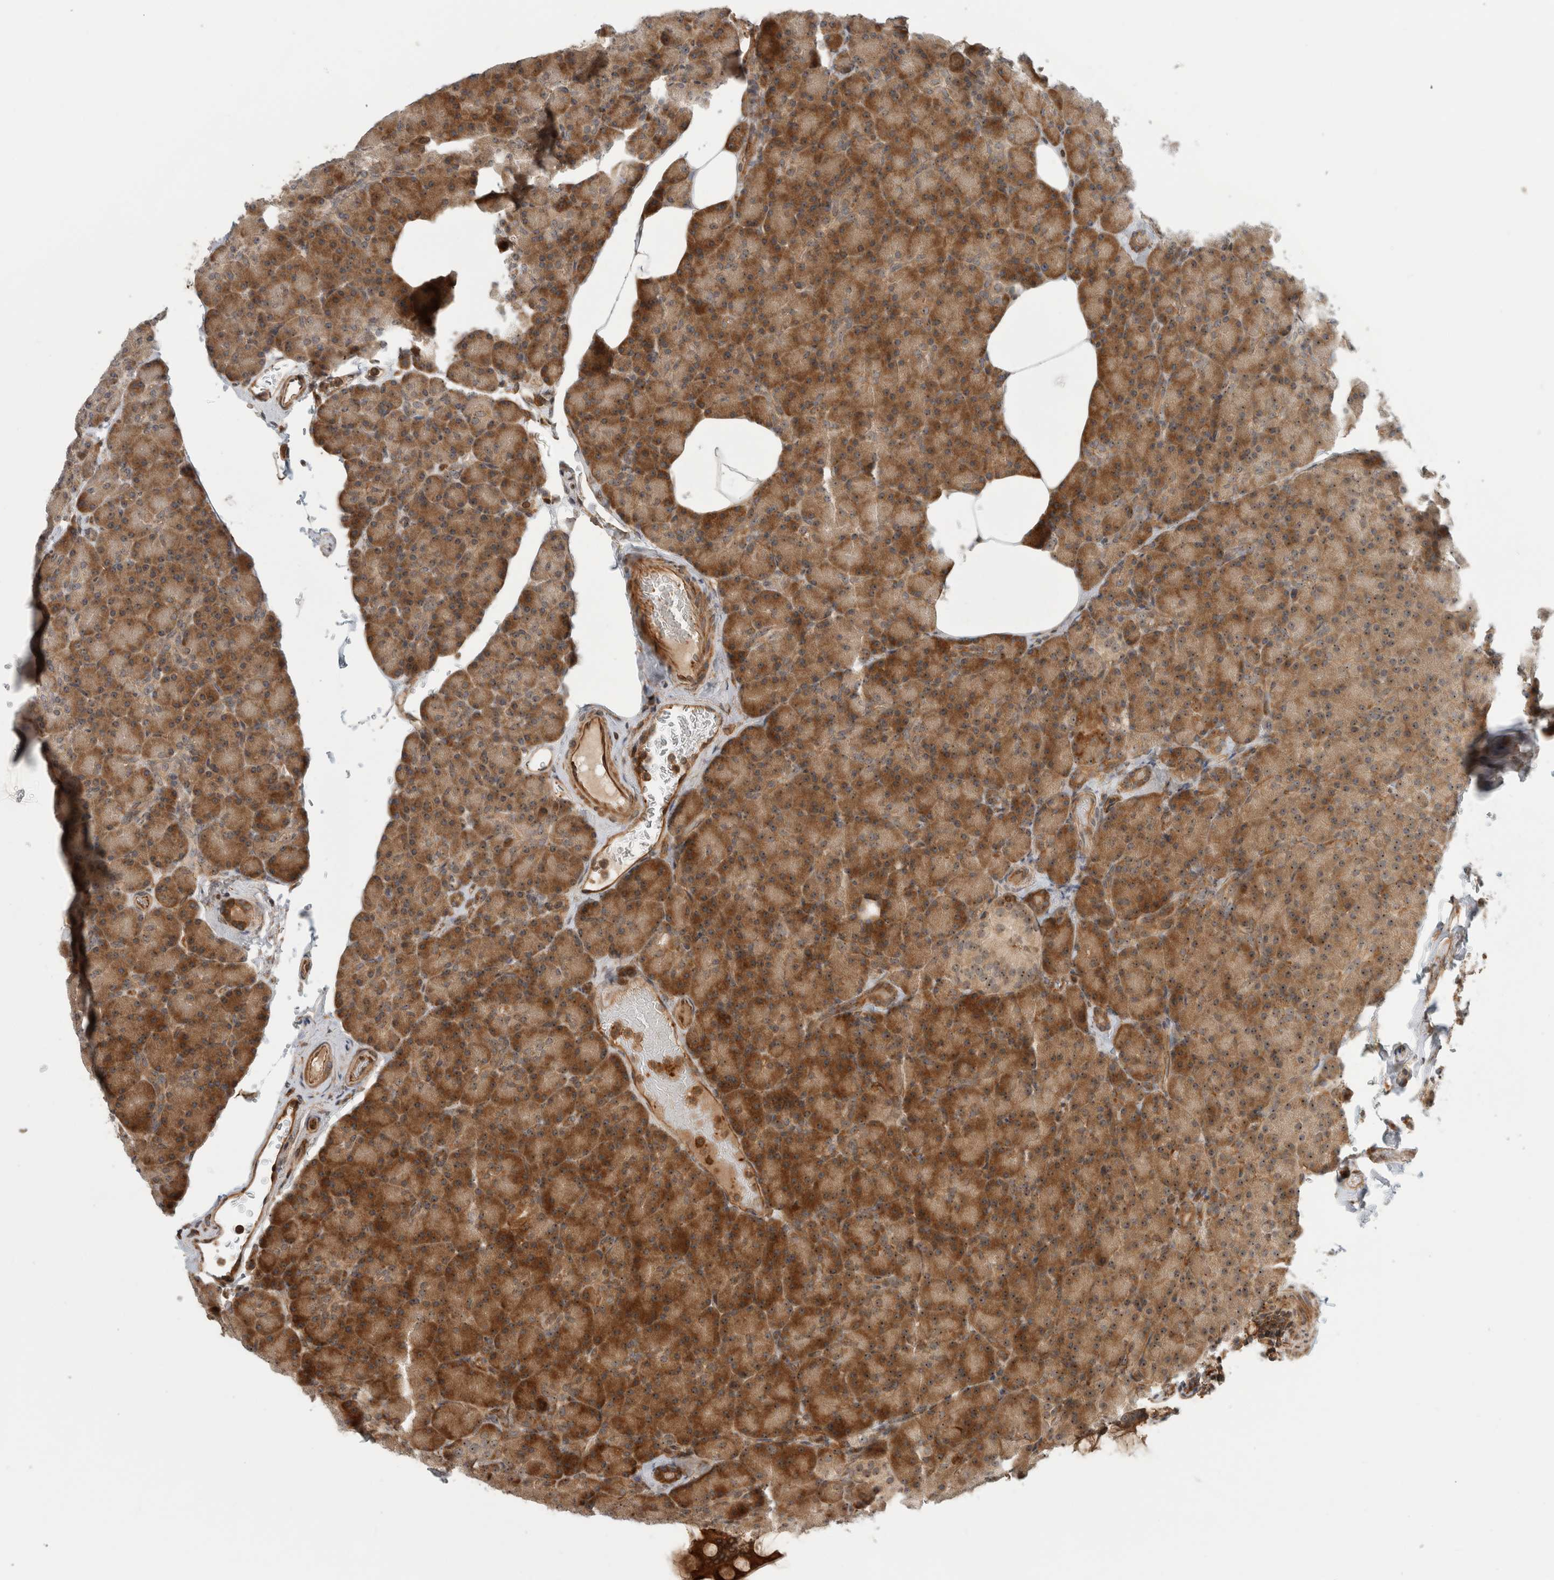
{"staining": {"intensity": "moderate", "quantity": ">75%", "location": "cytoplasmic/membranous,nuclear"}, "tissue": "pancreas", "cell_type": "Exocrine glandular cells", "image_type": "normal", "snomed": [{"axis": "morphology", "description": "Normal tissue, NOS"}, {"axis": "topography", "description": "Pancreas"}], "caption": "A histopathology image of pancreas stained for a protein displays moderate cytoplasmic/membranous,nuclear brown staining in exocrine glandular cells. (Brightfield microscopy of DAB IHC at high magnification).", "gene": "WASF2", "patient": {"sex": "female", "age": 43}}